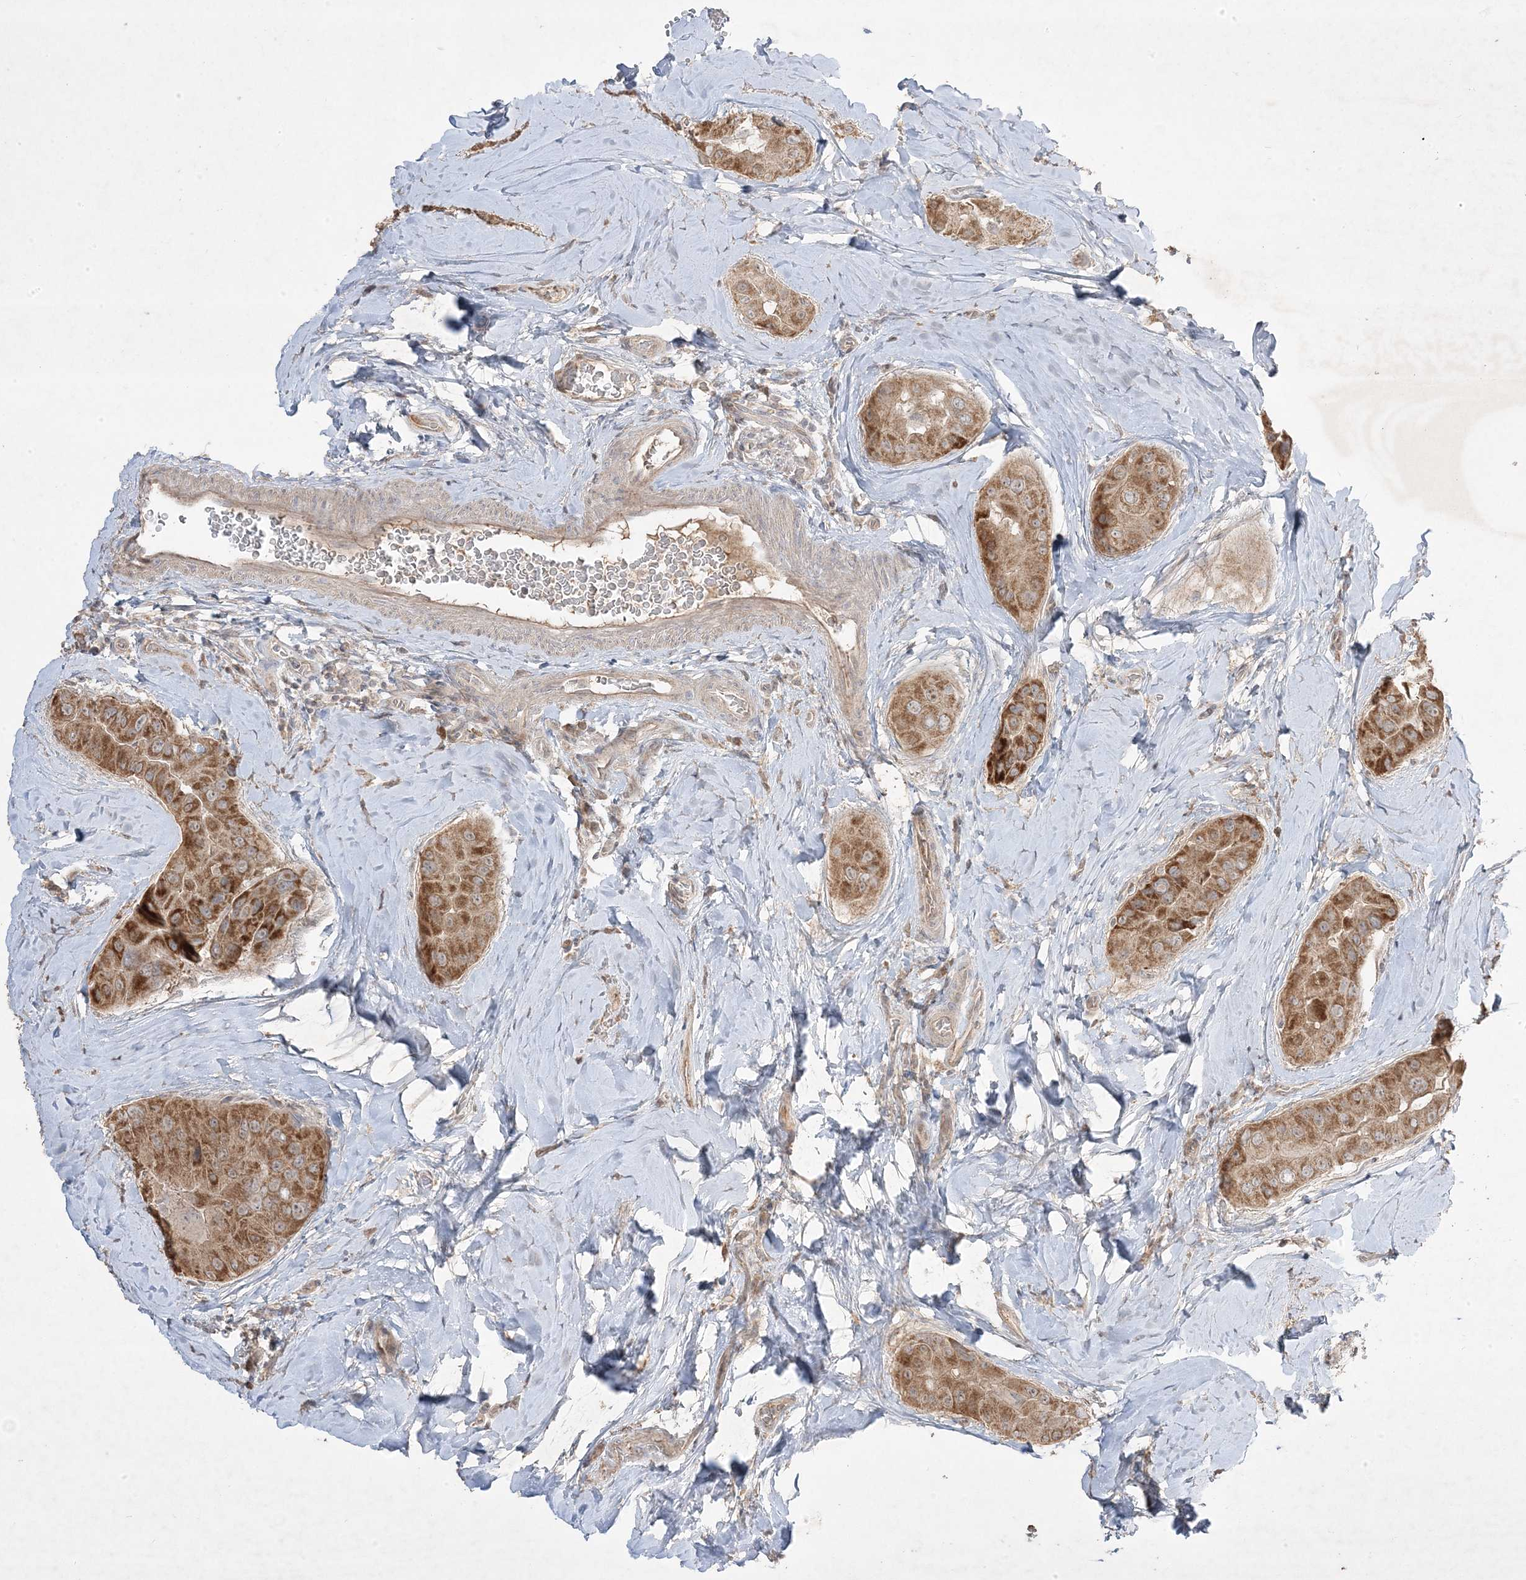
{"staining": {"intensity": "moderate", "quantity": ">75%", "location": "cytoplasmic/membranous"}, "tissue": "thyroid cancer", "cell_type": "Tumor cells", "image_type": "cancer", "snomed": [{"axis": "morphology", "description": "Papillary adenocarcinoma, NOS"}, {"axis": "topography", "description": "Thyroid gland"}], "caption": "IHC (DAB (3,3'-diaminobenzidine)) staining of thyroid cancer reveals moderate cytoplasmic/membranous protein positivity in approximately >75% of tumor cells. The staining was performed using DAB, with brown indicating positive protein expression. Nuclei are stained blue with hematoxylin.", "gene": "RGL4", "patient": {"sex": "male", "age": 33}}